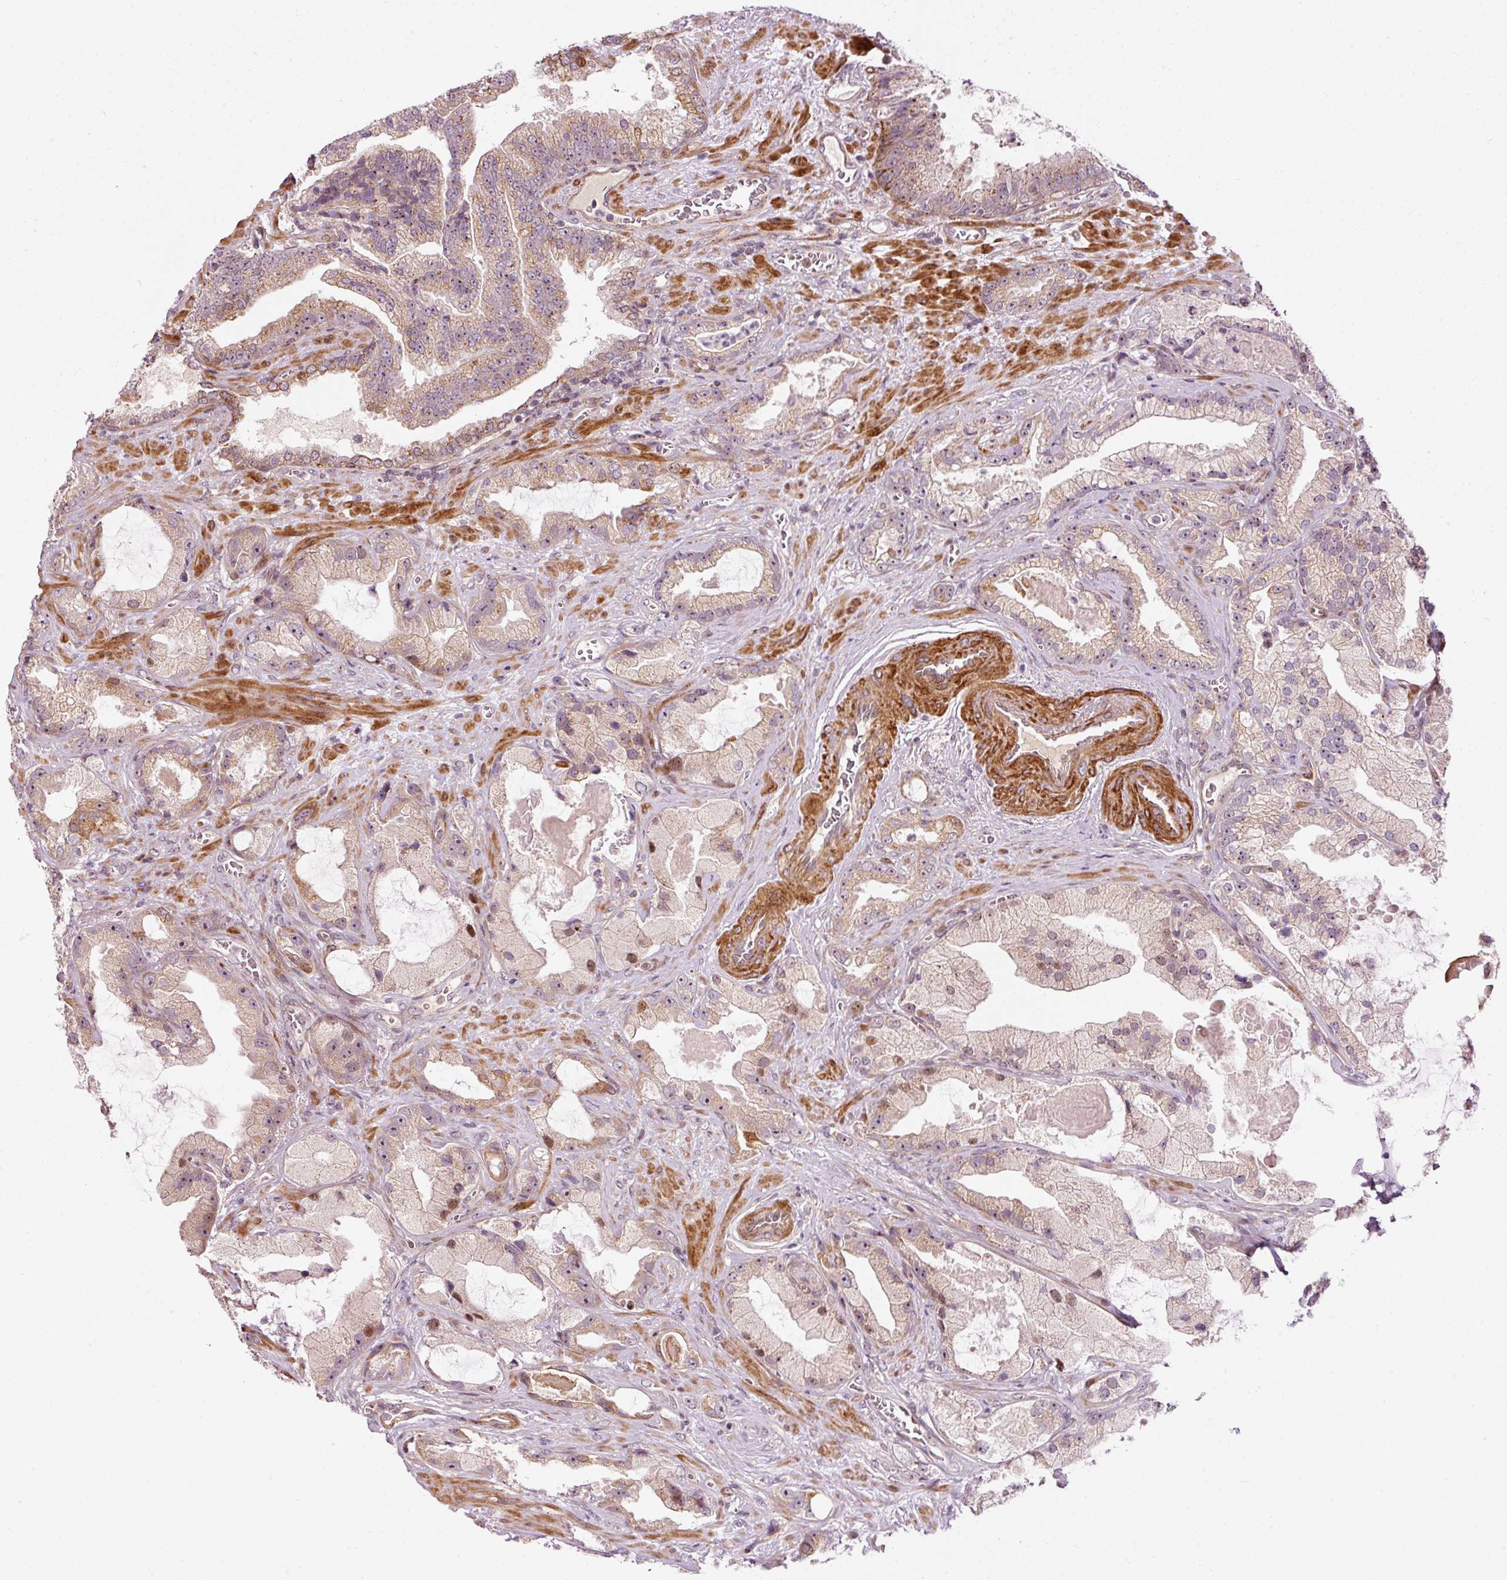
{"staining": {"intensity": "weak", "quantity": "25%-75%", "location": "cytoplasmic/membranous"}, "tissue": "prostate cancer", "cell_type": "Tumor cells", "image_type": "cancer", "snomed": [{"axis": "morphology", "description": "Adenocarcinoma, High grade"}, {"axis": "topography", "description": "Prostate"}], "caption": "The photomicrograph reveals staining of high-grade adenocarcinoma (prostate), revealing weak cytoplasmic/membranous protein expression (brown color) within tumor cells.", "gene": "ANKRD20A1", "patient": {"sex": "male", "age": 68}}